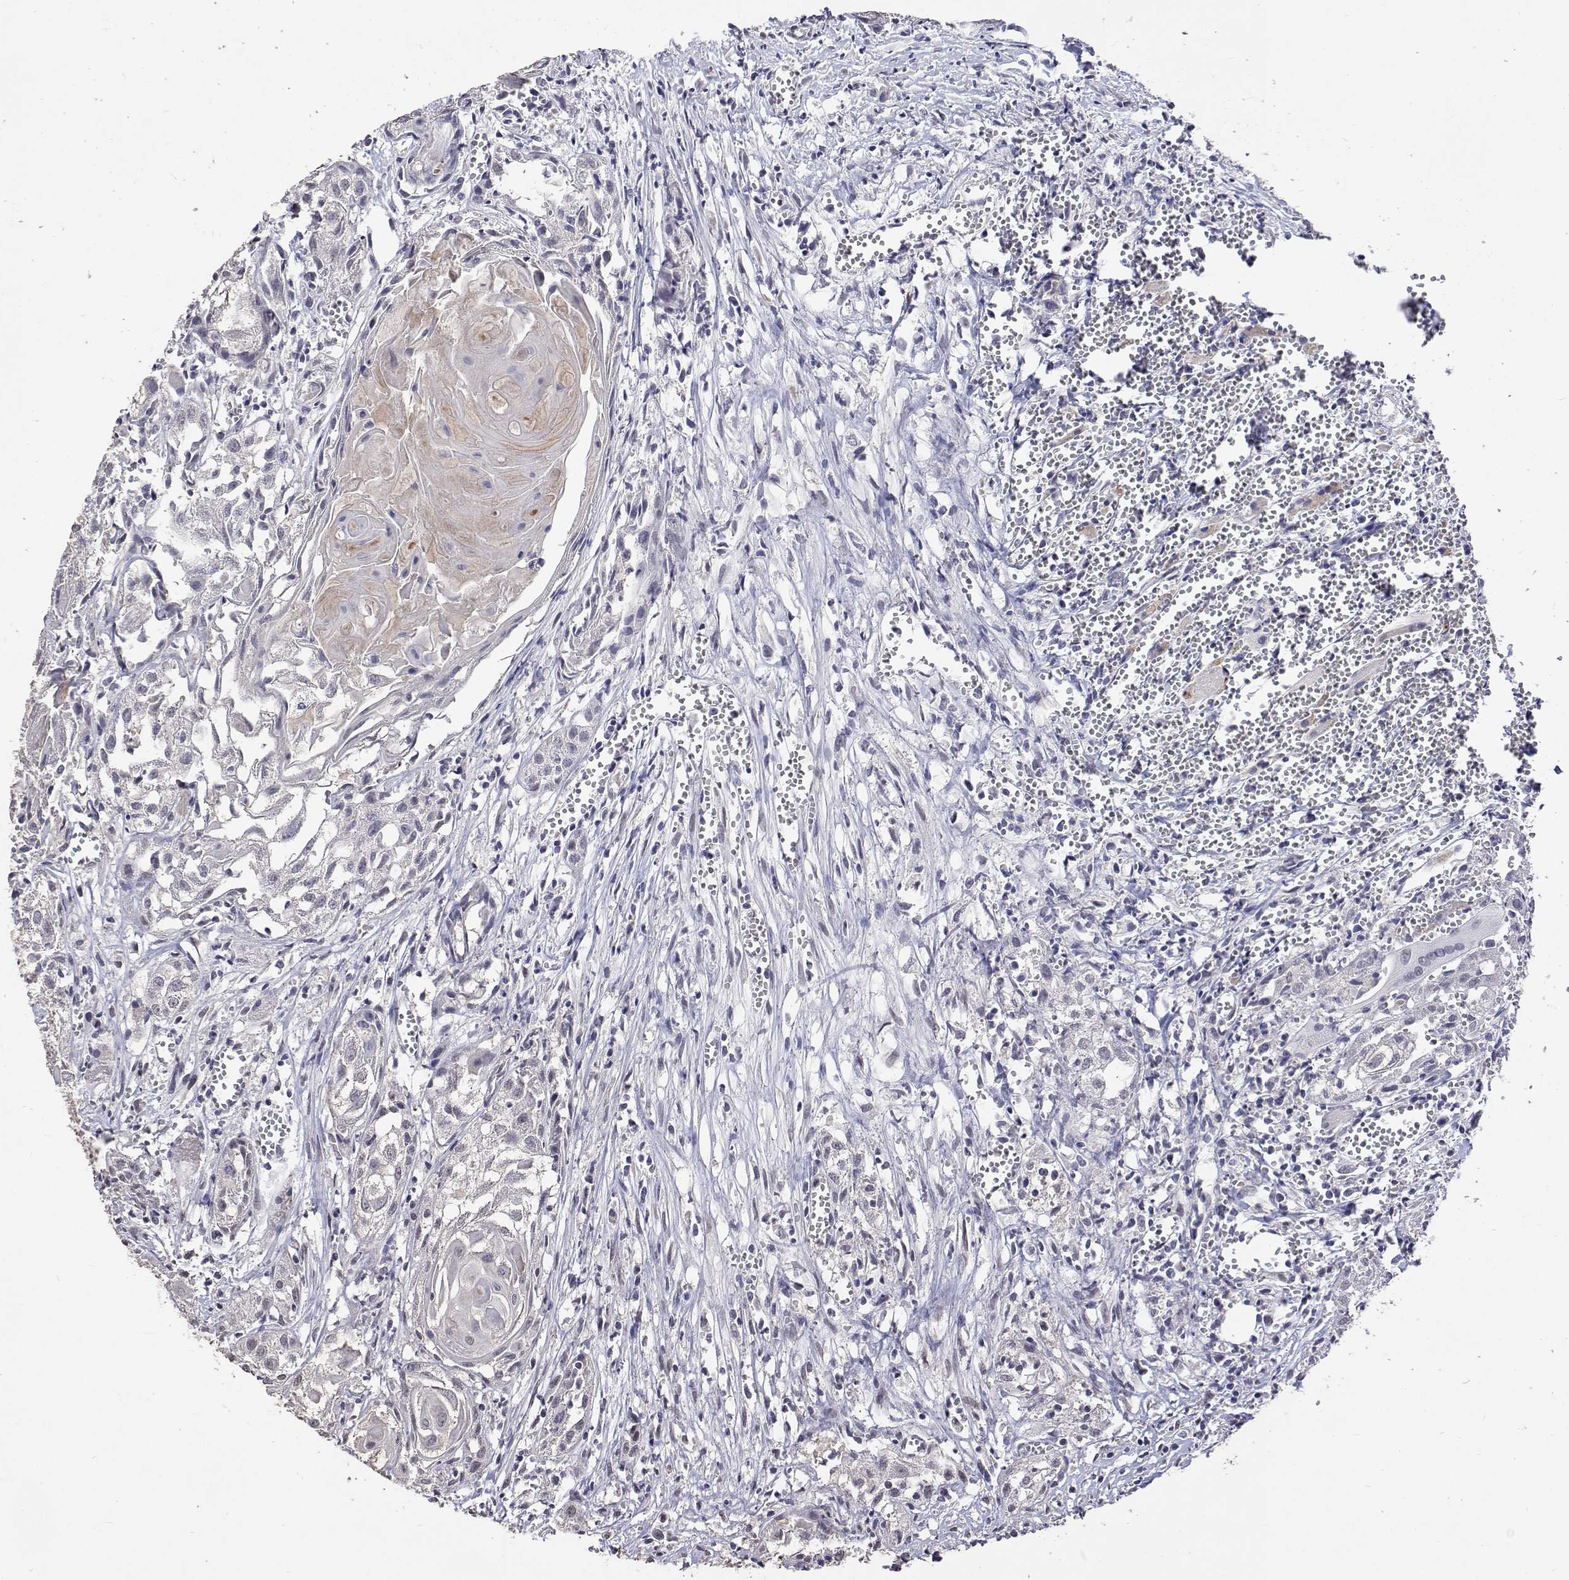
{"staining": {"intensity": "negative", "quantity": "none", "location": "none"}, "tissue": "head and neck cancer", "cell_type": "Tumor cells", "image_type": "cancer", "snomed": [{"axis": "morphology", "description": "Squamous cell carcinoma, NOS"}, {"axis": "topography", "description": "Head-Neck"}], "caption": "The photomicrograph shows no significant staining in tumor cells of head and neck cancer (squamous cell carcinoma). The staining is performed using DAB (3,3'-diaminobenzidine) brown chromogen with nuclei counter-stained in using hematoxylin.", "gene": "HNRNPA0", "patient": {"sex": "female", "age": 80}}